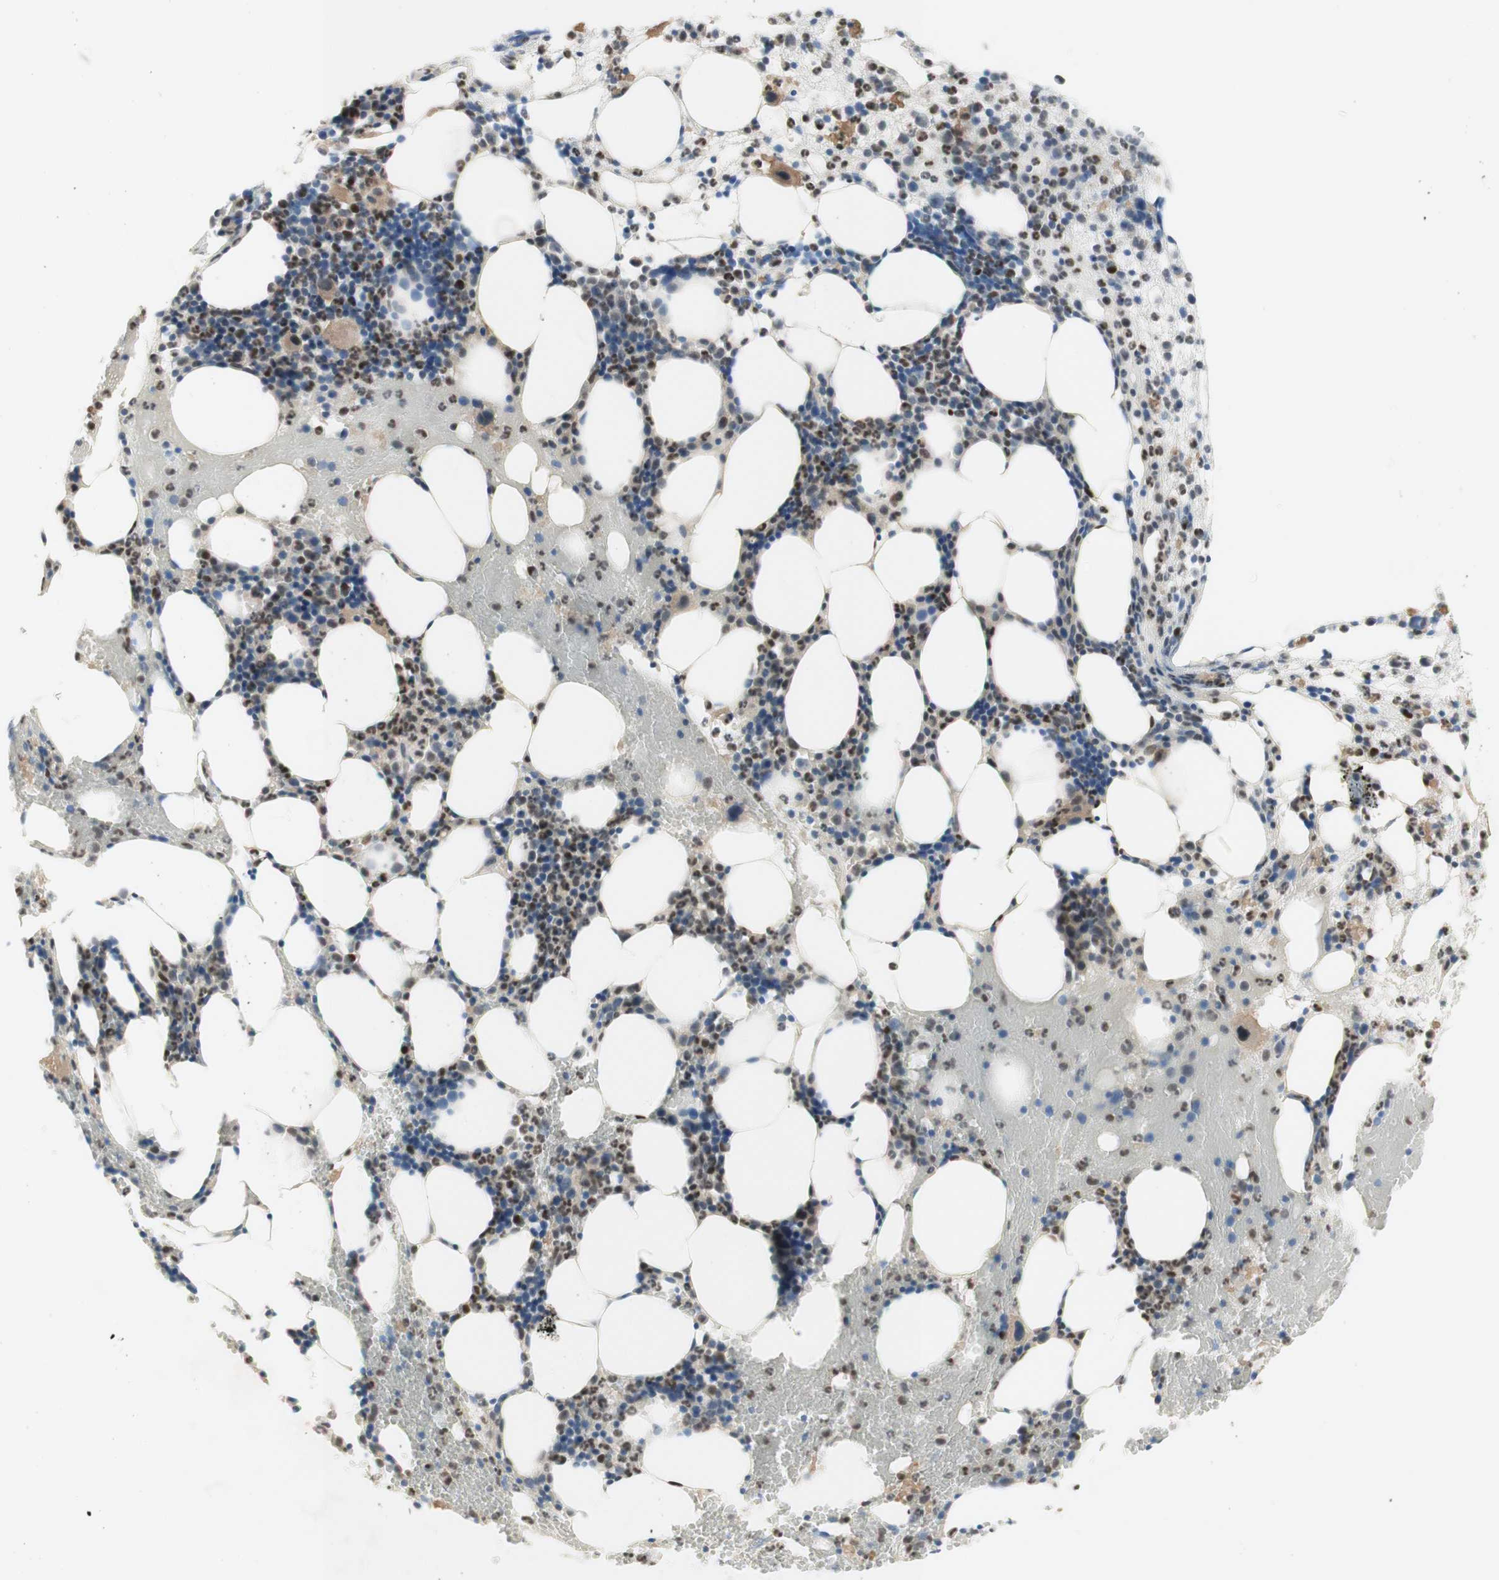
{"staining": {"intensity": "moderate", "quantity": "25%-75%", "location": "nuclear"}, "tissue": "bone marrow", "cell_type": "Hematopoietic cells", "image_type": "normal", "snomed": [{"axis": "morphology", "description": "Normal tissue, NOS"}, {"axis": "morphology", "description": "Inflammation, NOS"}, {"axis": "topography", "description": "Bone marrow"}], "caption": "High-magnification brightfield microscopy of unremarkable bone marrow stained with DAB (brown) and counterstained with hematoxylin (blue). hematopoietic cells exhibit moderate nuclear positivity is present in about25%-75% of cells.", "gene": "RFNG", "patient": {"sex": "female", "age": 79}}